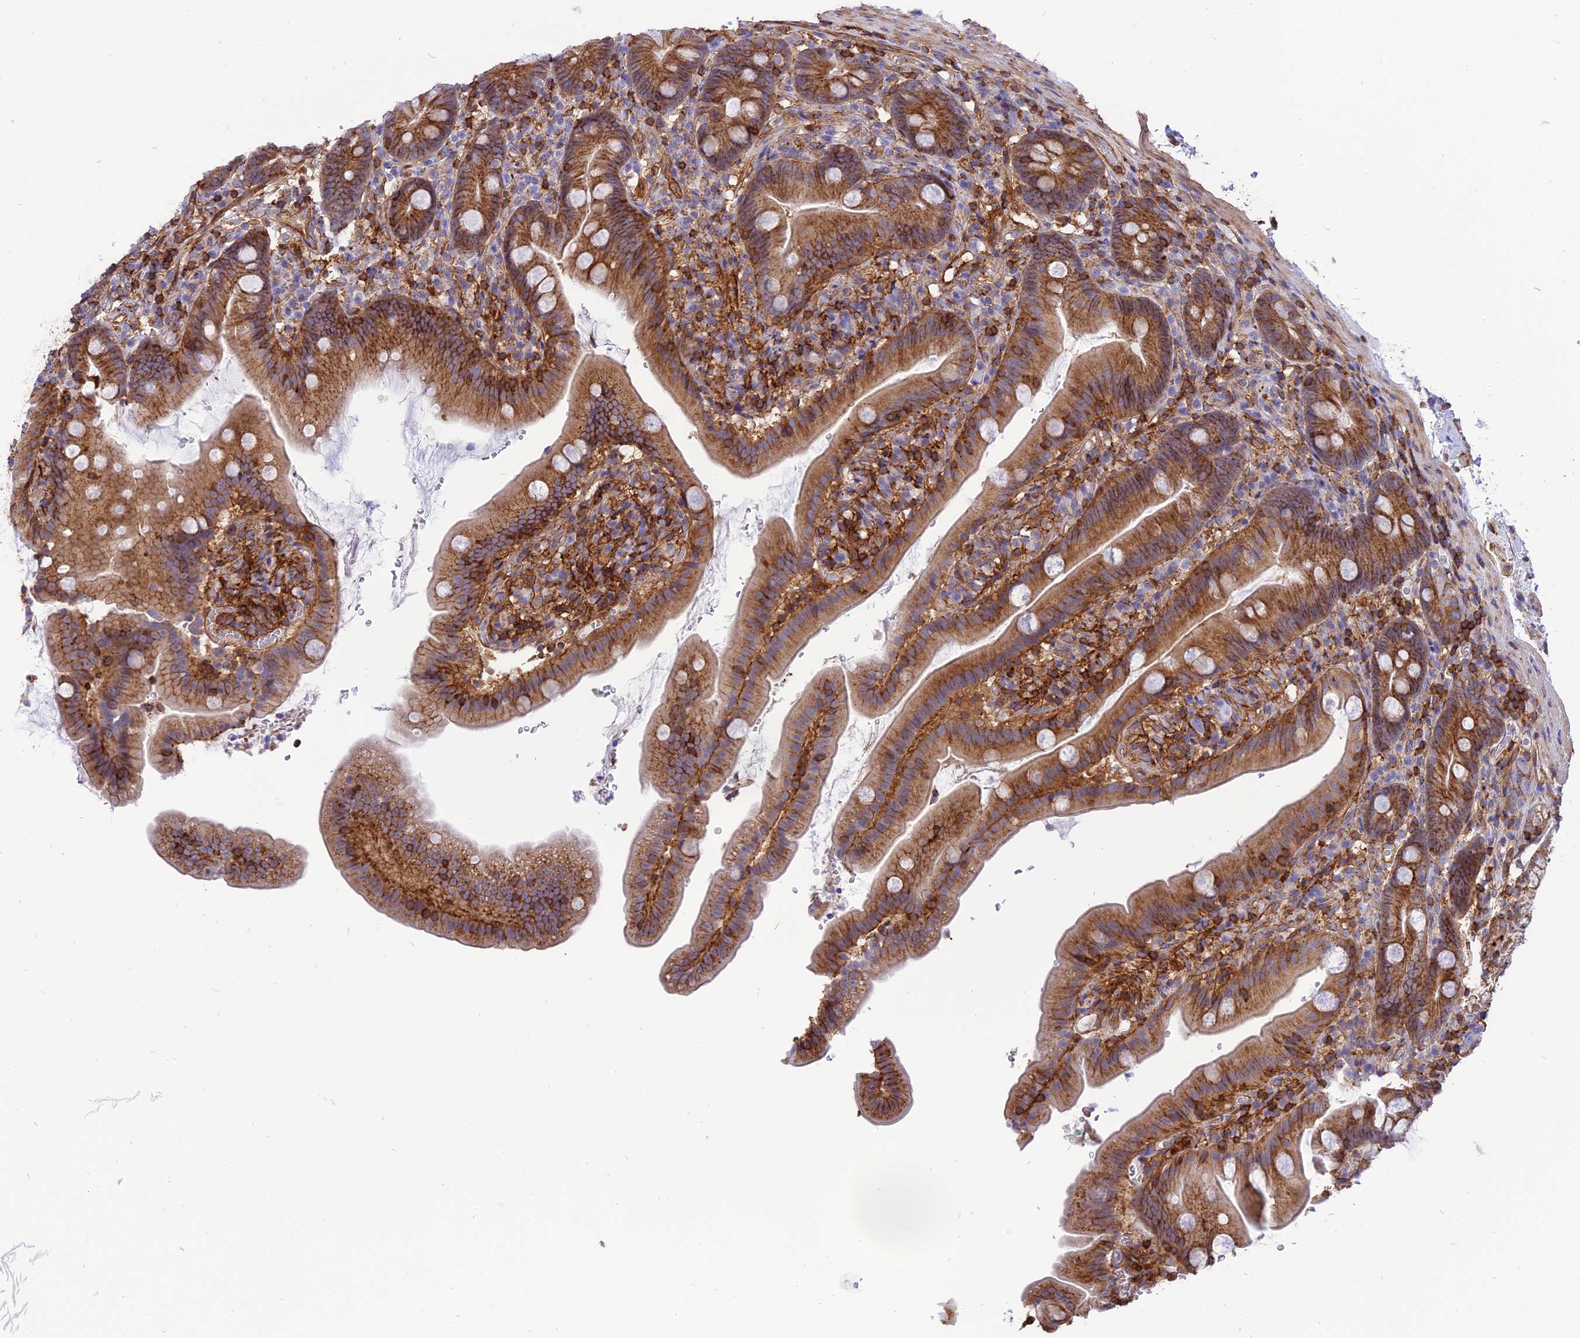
{"staining": {"intensity": "moderate", "quantity": ">75%", "location": "cytoplasmic/membranous"}, "tissue": "duodenum", "cell_type": "Glandular cells", "image_type": "normal", "snomed": [{"axis": "morphology", "description": "Normal tissue, NOS"}, {"axis": "topography", "description": "Duodenum"}], "caption": "Benign duodenum displays moderate cytoplasmic/membranous positivity in approximately >75% of glandular cells.", "gene": "SEPTIN9", "patient": {"sex": "female", "age": 67}}